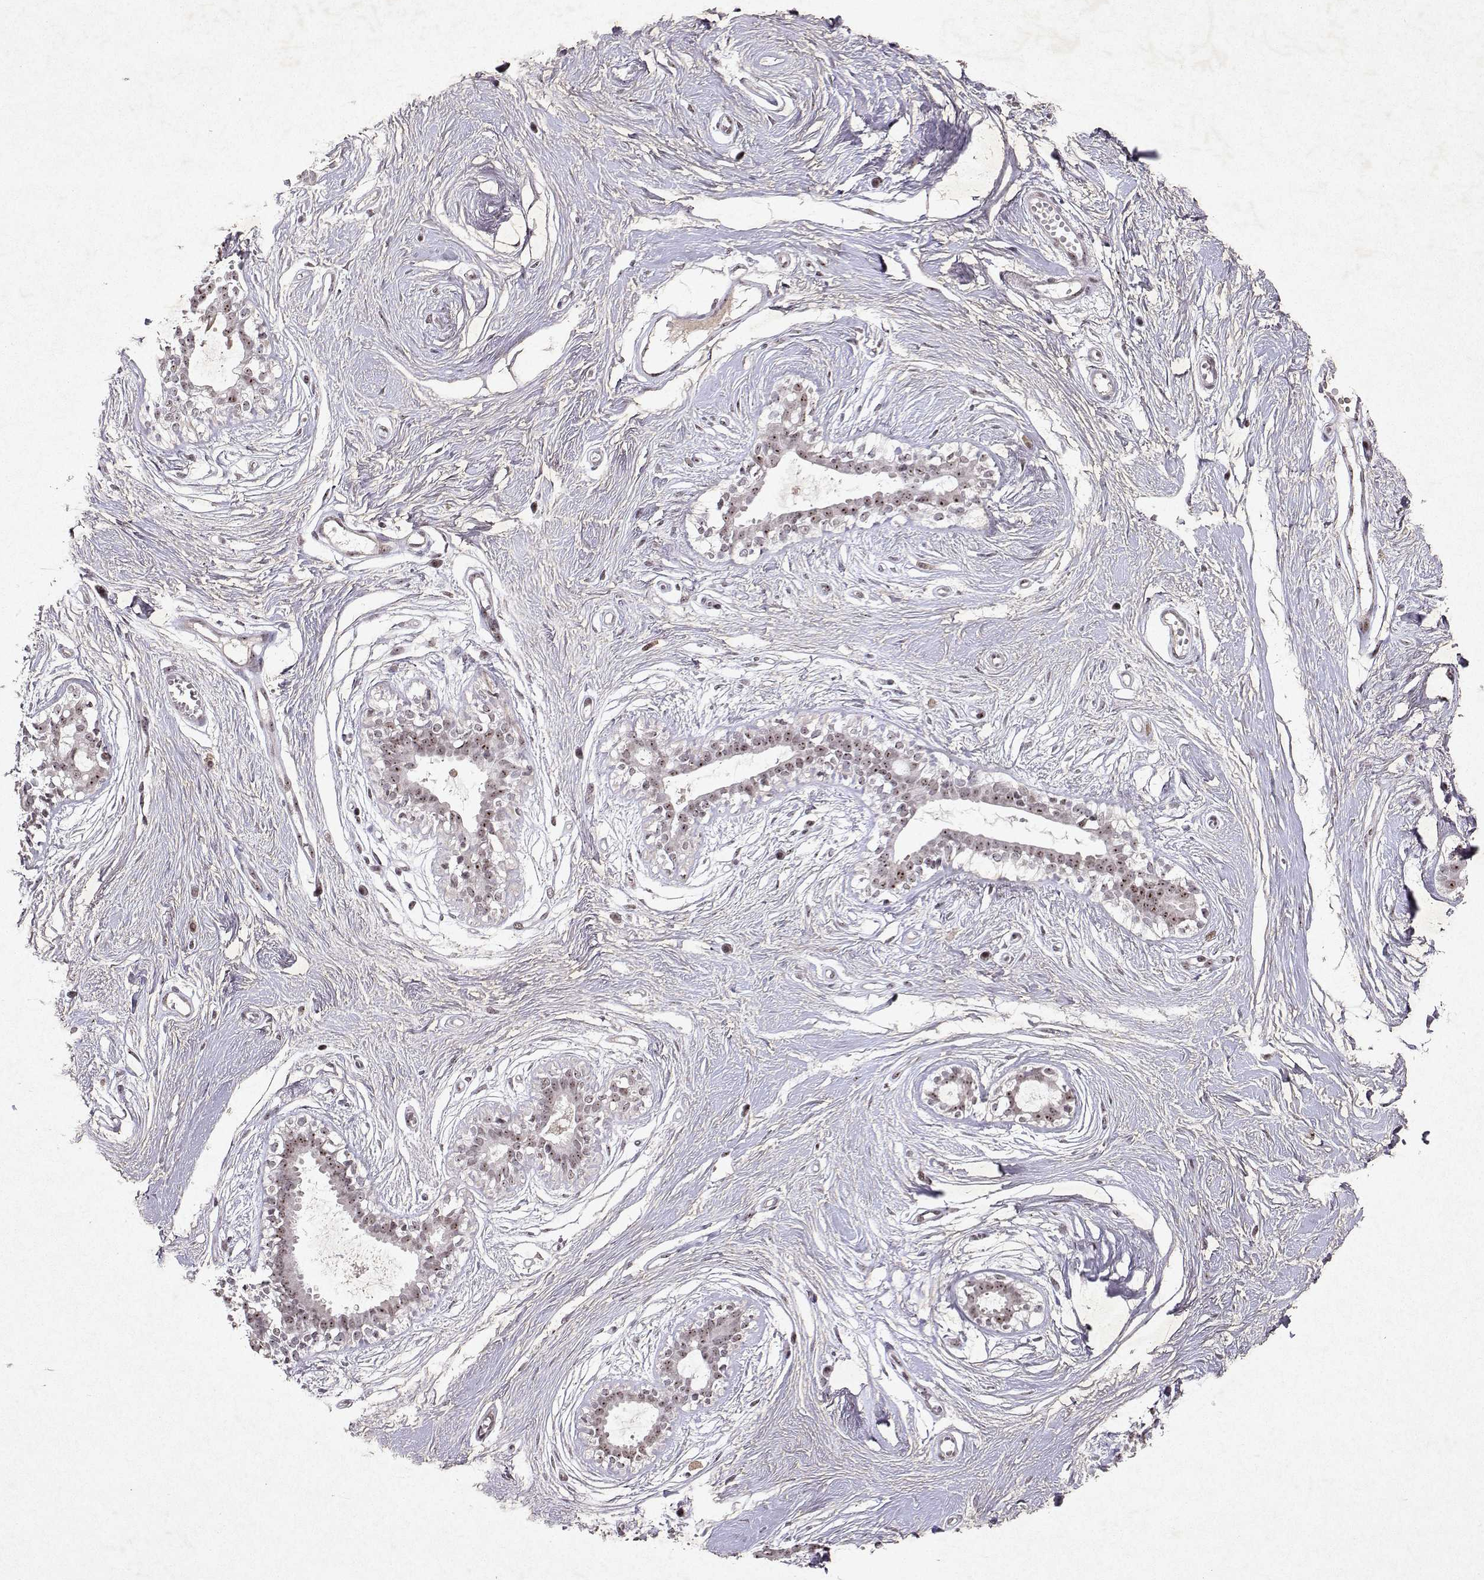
{"staining": {"intensity": "negative", "quantity": "none", "location": "none"}, "tissue": "breast", "cell_type": "Adipocytes", "image_type": "normal", "snomed": [{"axis": "morphology", "description": "Normal tissue, NOS"}, {"axis": "topography", "description": "Breast"}], "caption": "A high-resolution micrograph shows IHC staining of unremarkable breast, which displays no significant staining in adipocytes. (DAB immunohistochemistry, high magnification).", "gene": "DDX56", "patient": {"sex": "female", "age": 49}}